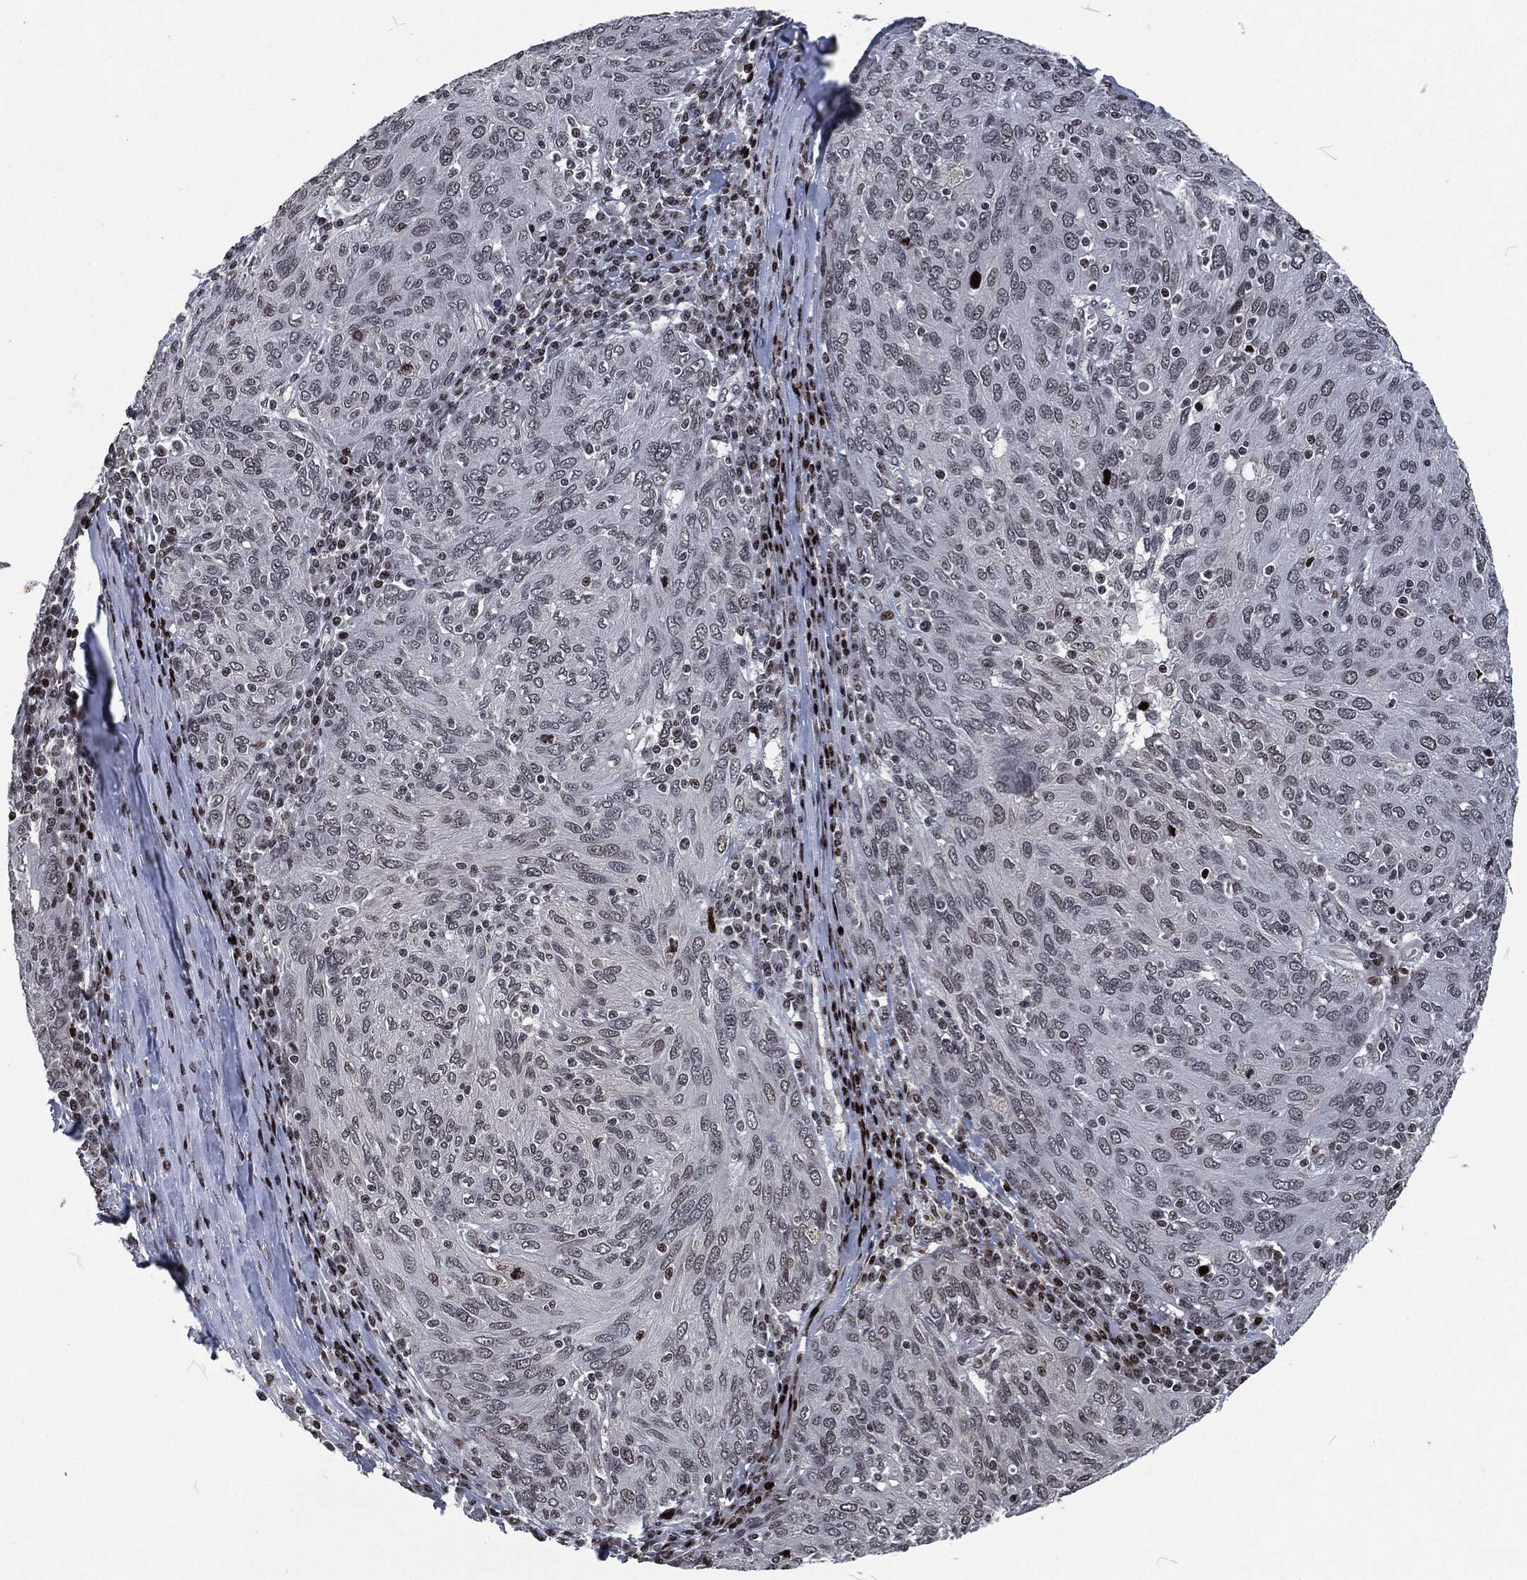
{"staining": {"intensity": "negative", "quantity": "none", "location": "none"}, "tissue": "ovarian cancer", "cell_type": "Tumor cells", "image_type": "cancer", "snomed": [{"axis": "morphology", "description": "Carcinoma, endometroid"}, {"axis": "topography", "description": "Ovary"}], "caption": "Protein analysis of endometroid carcinoma (ovarian) reveals no significant staining in tumor cells.", "gene": "EGFR", "patient": {"sex": "female", "age": 50}}